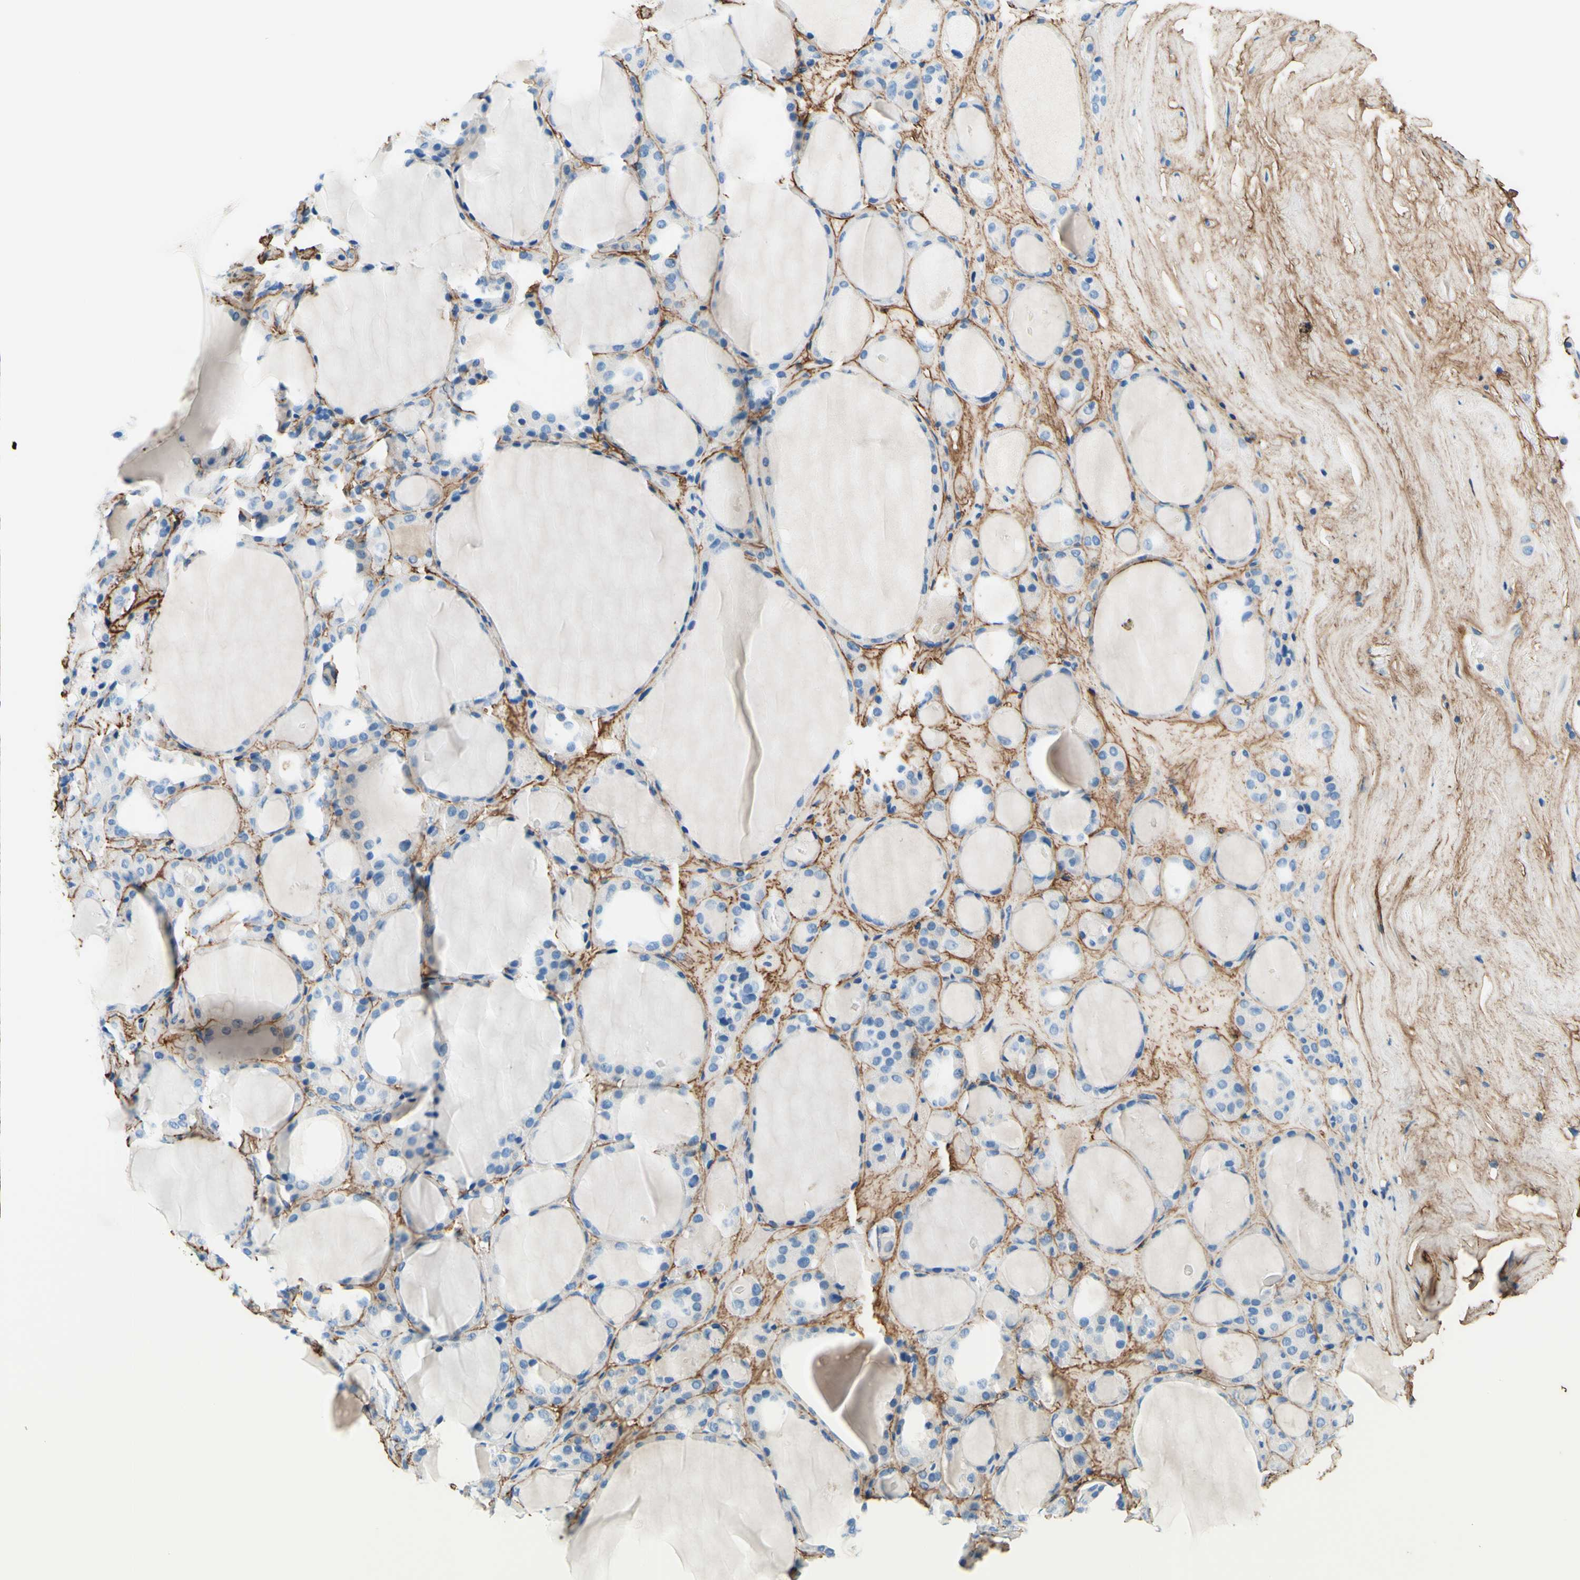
{"staining": {"intensity": "negative", "quantity": "none", "location": "none"}, "tissue": "thyroid gland", "cell_type": "Glandular cells", "image_type": "normal", "snomed": [{"axis": "morphology", "description": "Normal tissue, NOS"}, {"axis": "morphology", "description": "Carcinoma, NOS"}, {"axis": "topography", "description": "Thyroid gland"}], "caption": "This is a histopathology image of IHC staining of unremarkable thyroid gland, which shows no staining in glandular cells.", "gene": "MFAP5", "patient": {"sex": "female", "age": 86}}